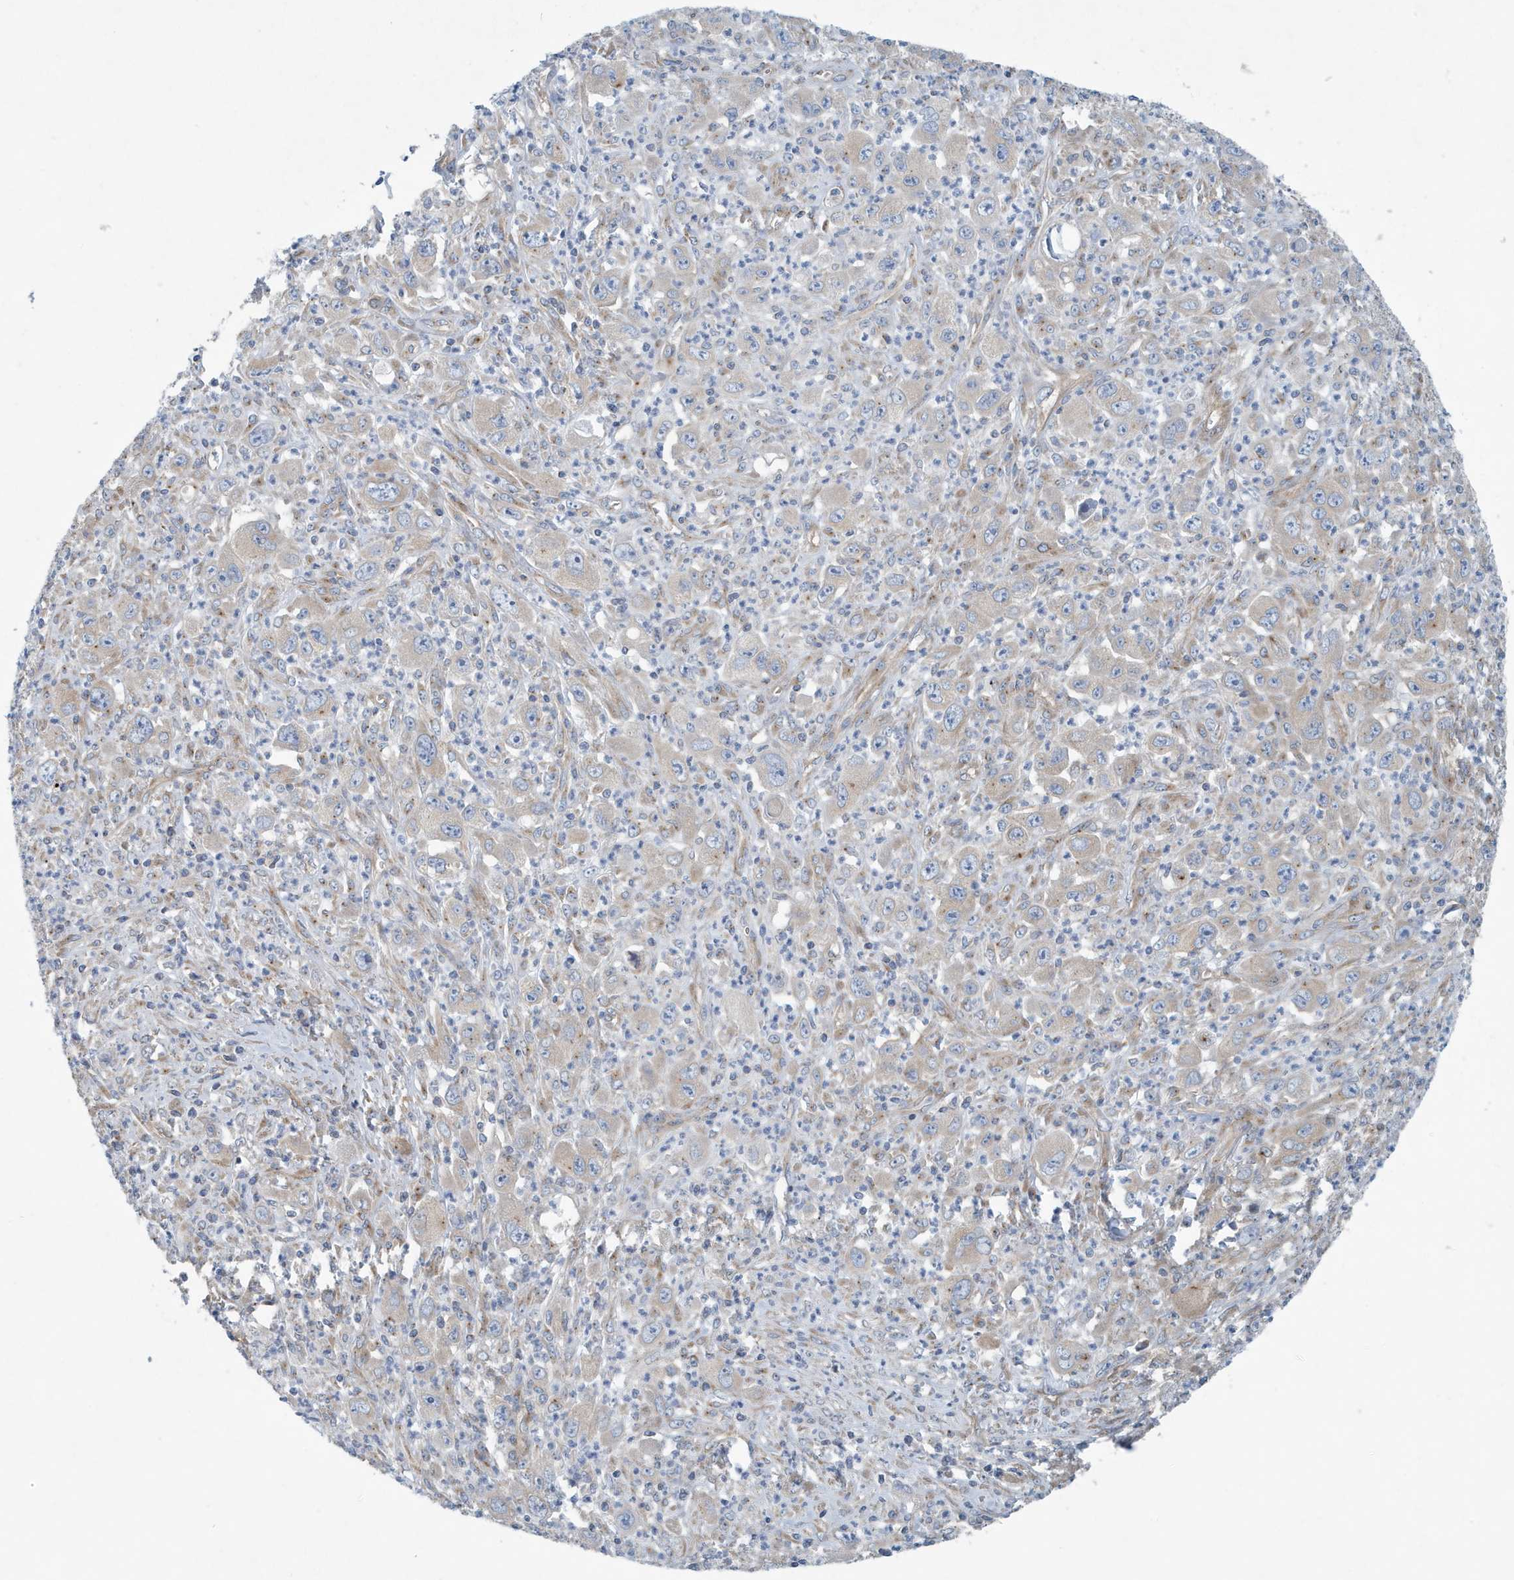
{"staining": {"intensity": "weak", "quantity": "<25%", "location": "cytoplasmic/membranous"}, "tissue": "melanoma", "cell_type": "Tumor cells", "image_type": "cancer", "snomed": [{"axis": "morphology", "description": "Malignant melanoma, Metastatic site"}, {"axis": "topography", "description": "Skin"}], "caption": "The immunohistochemistry (IHC) image has no significant staining in tumor cells of melanoma tissue.", "gene": "PPM1M", "patient": {"sex": "female", "age": 56}}